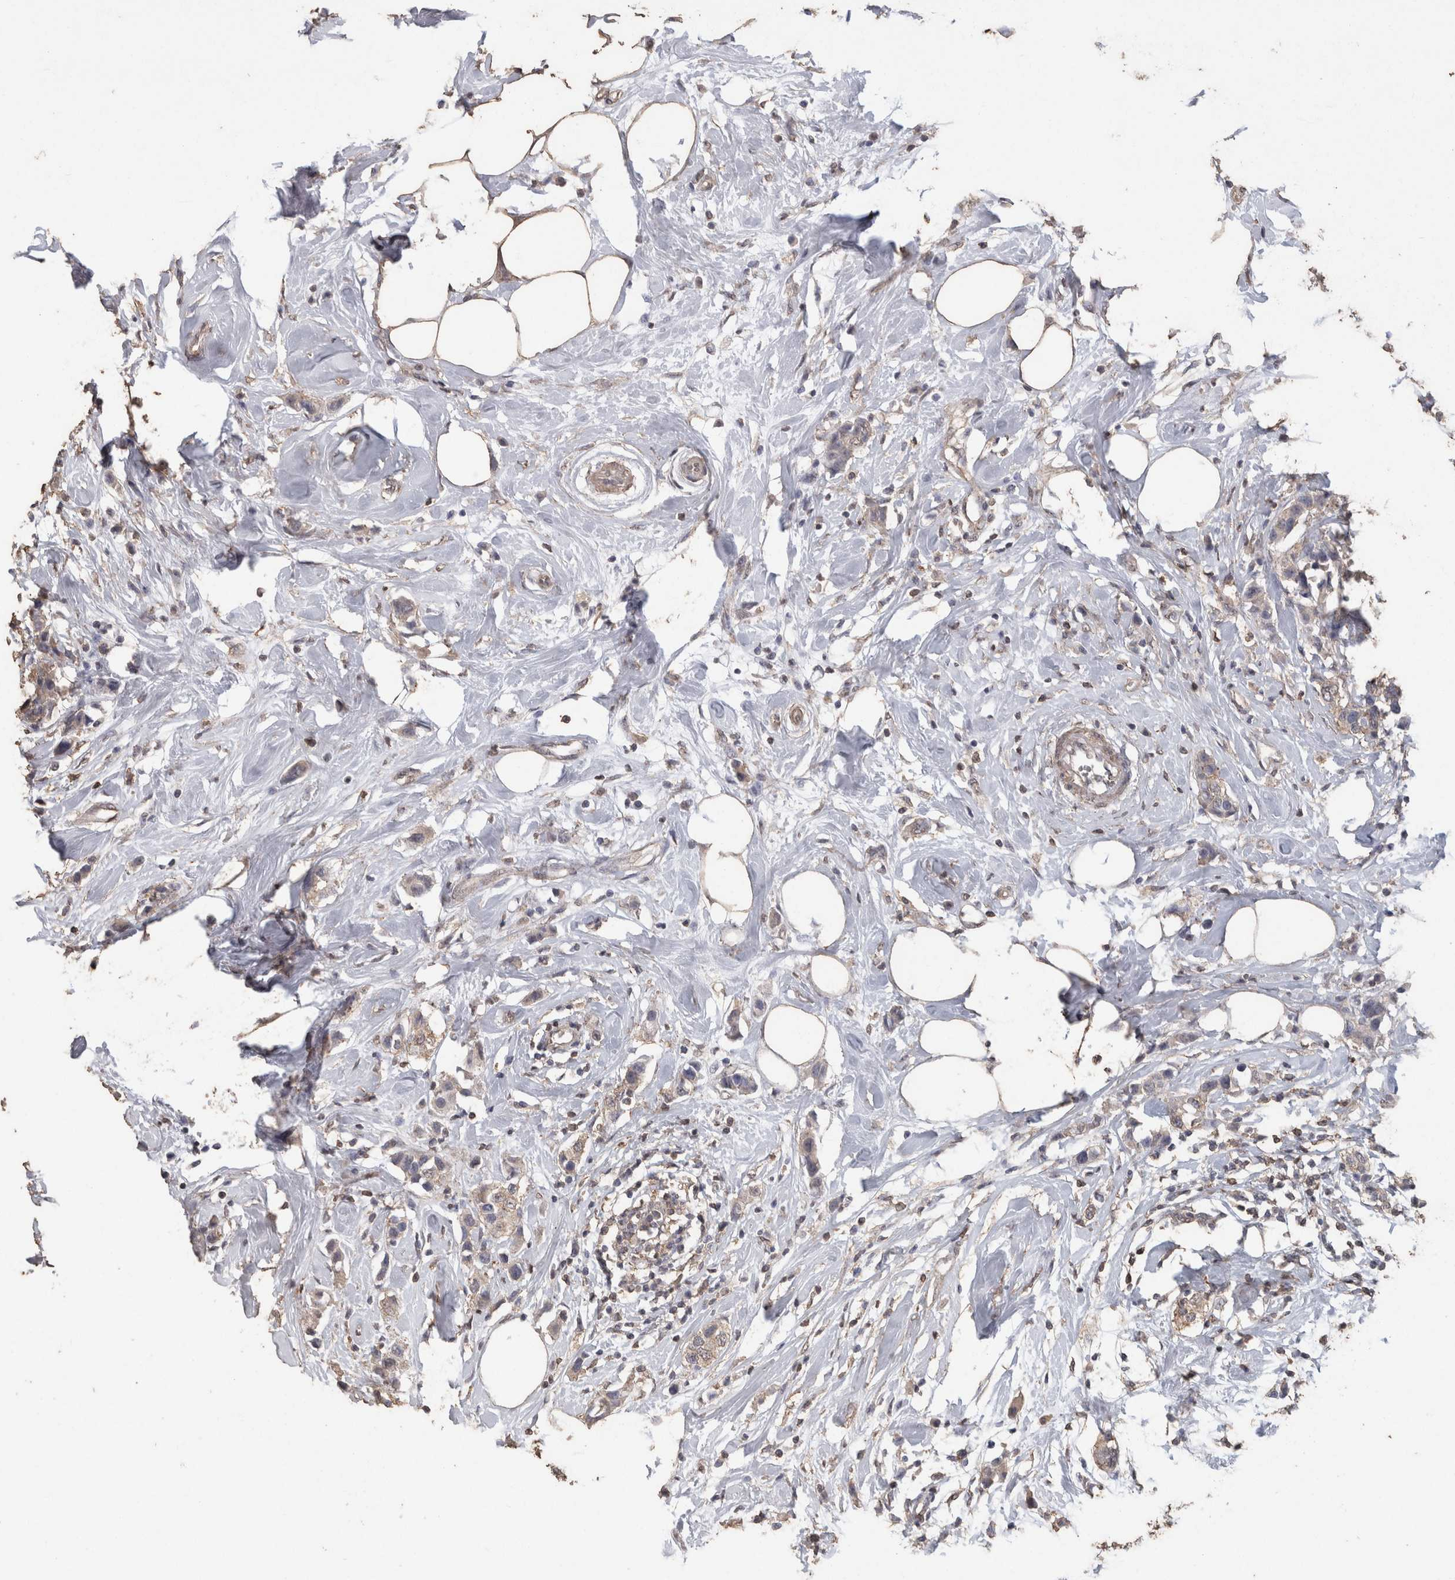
{"staining": {"intensity": "weak", "quantity": "<25%", "location": "cytoplasmic/membranous"}, "tissue": "breast cancer", "cell_type": "Tumor cells", "image_type": "cancer", "snomed": [{"axis": "morphology", "description": "Normal tissue, NOS"}, {"axis": "morphology", "description": "Duct carcinoma"}, {"axis": "topography", "description": "Breast"}], "caption": "Immunohistochemistry photomicrograph of invasive ductal carcinoma (breast) stained for a protein (brown), which displays no positivity in tumor cells.", "gene": "CX3CL1", "patient": {"sex": "female", "age": 50}}